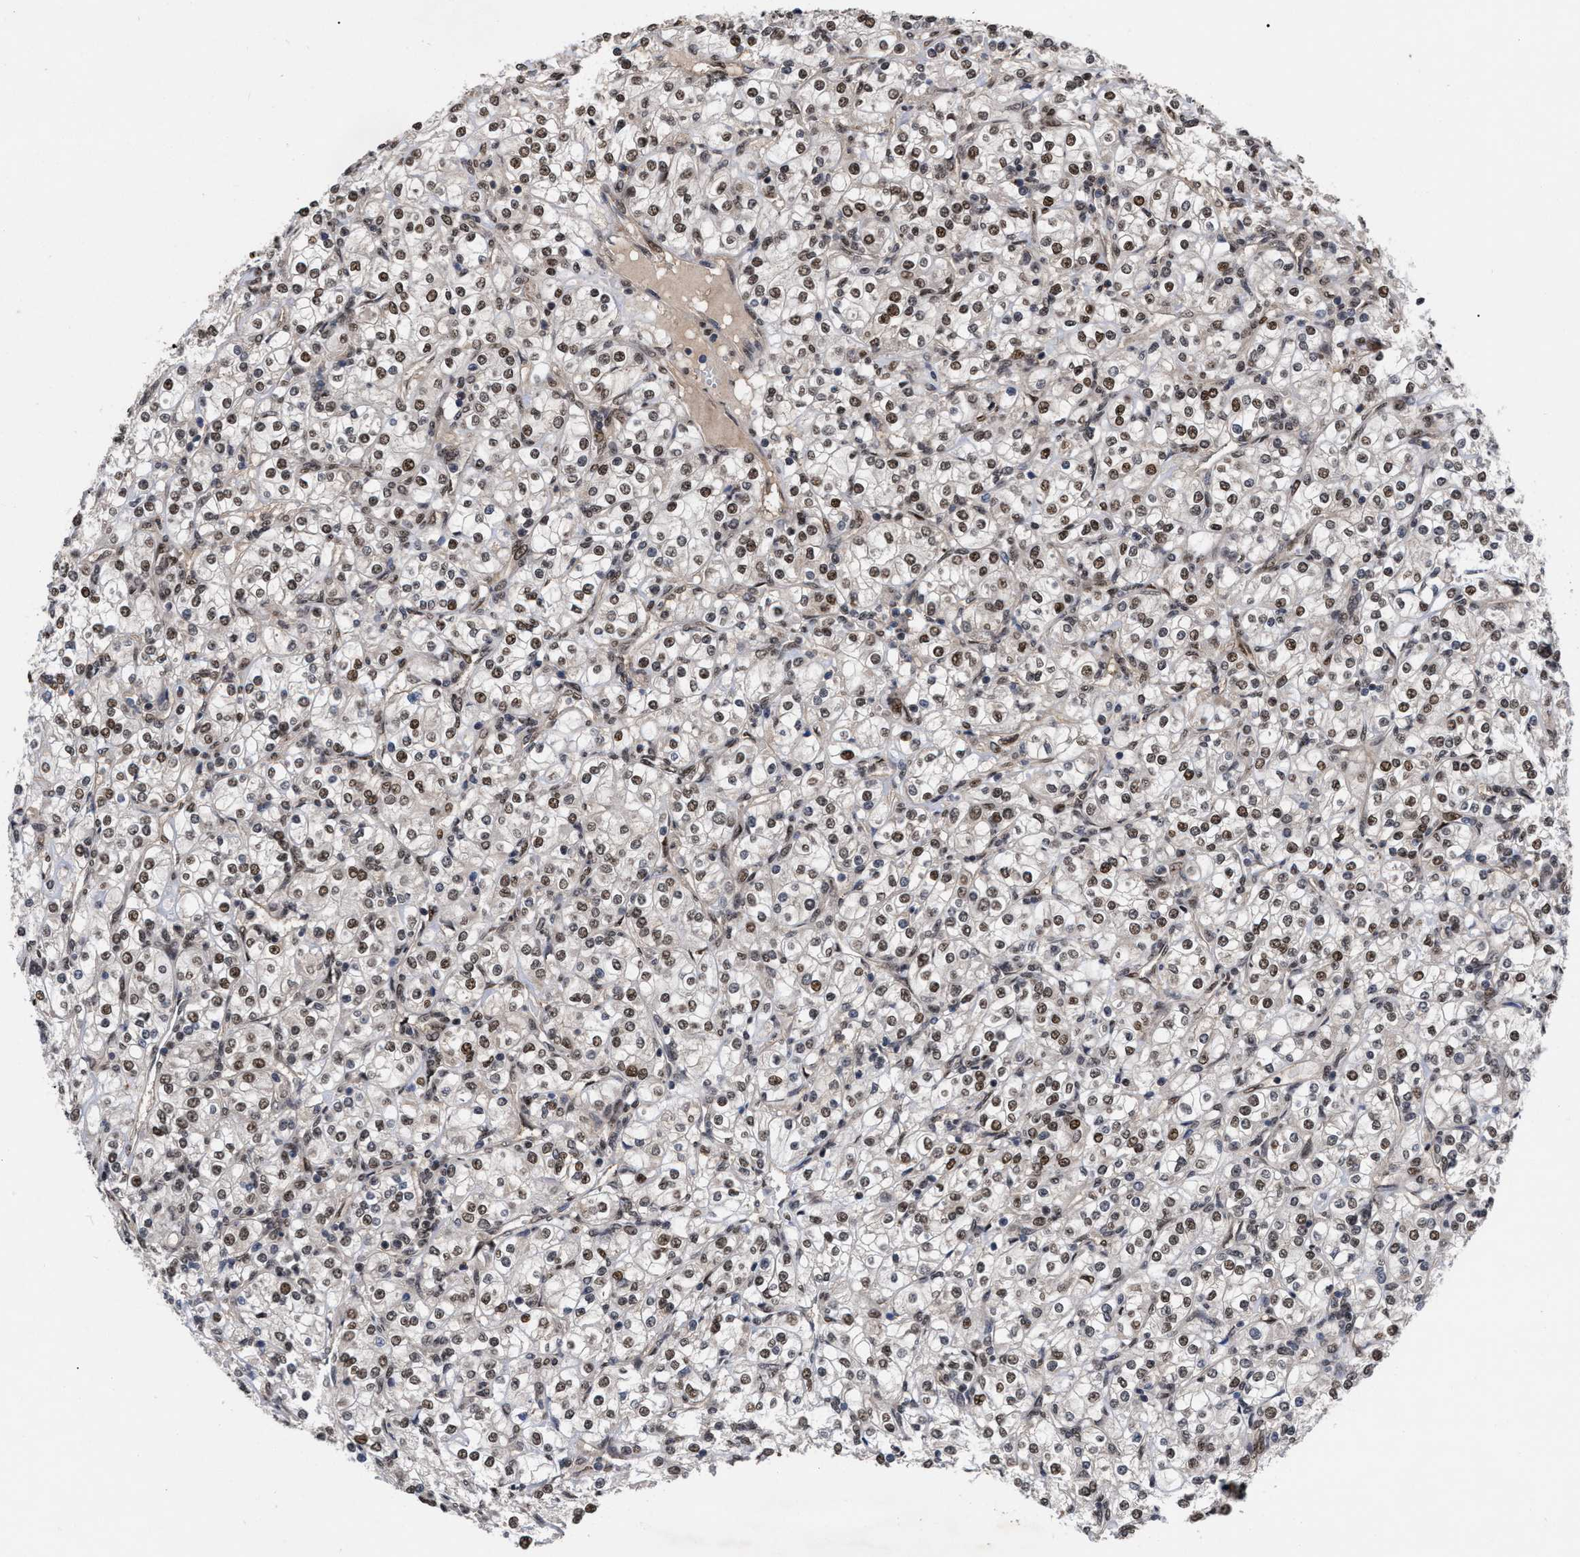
{"staining": {"intensity": "strong", "quantity": ">75%", "location": "cytoplasmic/membranous,nuclear"}, "tissue": "renal cancer", "cell_type": "Tumor cells", "image_type": "cancer", "snomed": [{"axis": "morphology", "description": "Adenocarcinoma, NOS"}, {"axis": "topography", "description": "Kidney"}], "caption": "Strong cytoplasmic/membranous and nuclear positivity for a protein is seen in about >75% of tumor cells of adenocarcinoma (renal) using immunohistochemistry (IHC).", "gene": "MDM4", "patient": {"sex": "male", "age": 77}}